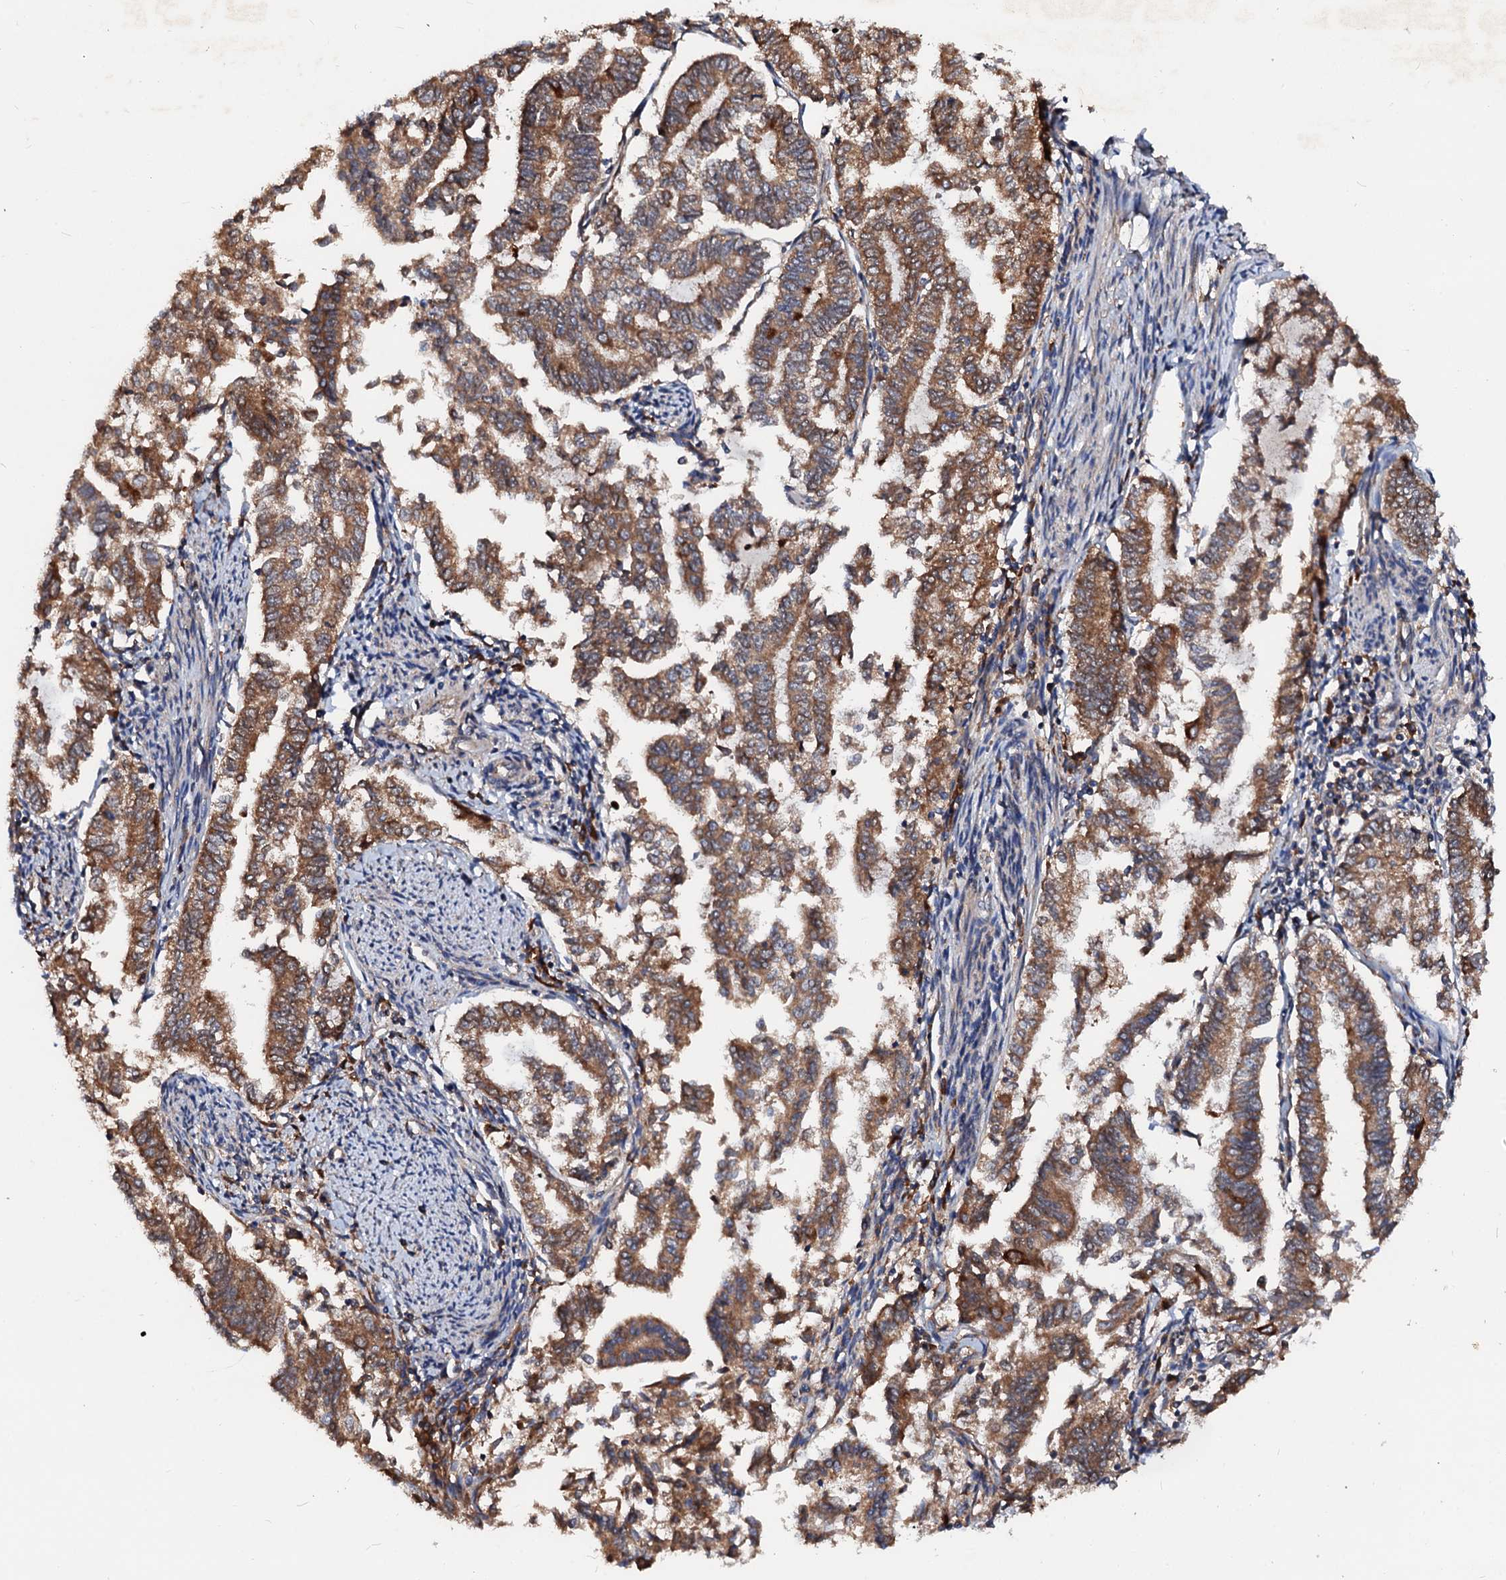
{"staining": {"intensity": "moderate", "quantity": ">75%", "location": "cytoplasmic/membranous"}, "tissue": "endometrial cancer", "cell_type": "Tumor cells", "image_type": "cancer", "snomed": [{"axis": "morphology", "description": "Adenocarcinoma, NOS"}, {"axis": "topography", "description": "Endometrium"}], "caption": "A micrograph showing moderate cytoplasmic/membranous positivity in about >75% of tumor cells in endometrial cancer (adenocarcinoma), as visualized by brown immunohistochemical staining.", "gene": "EXTL1", "patient": {"sex": "female", "age": 79}}